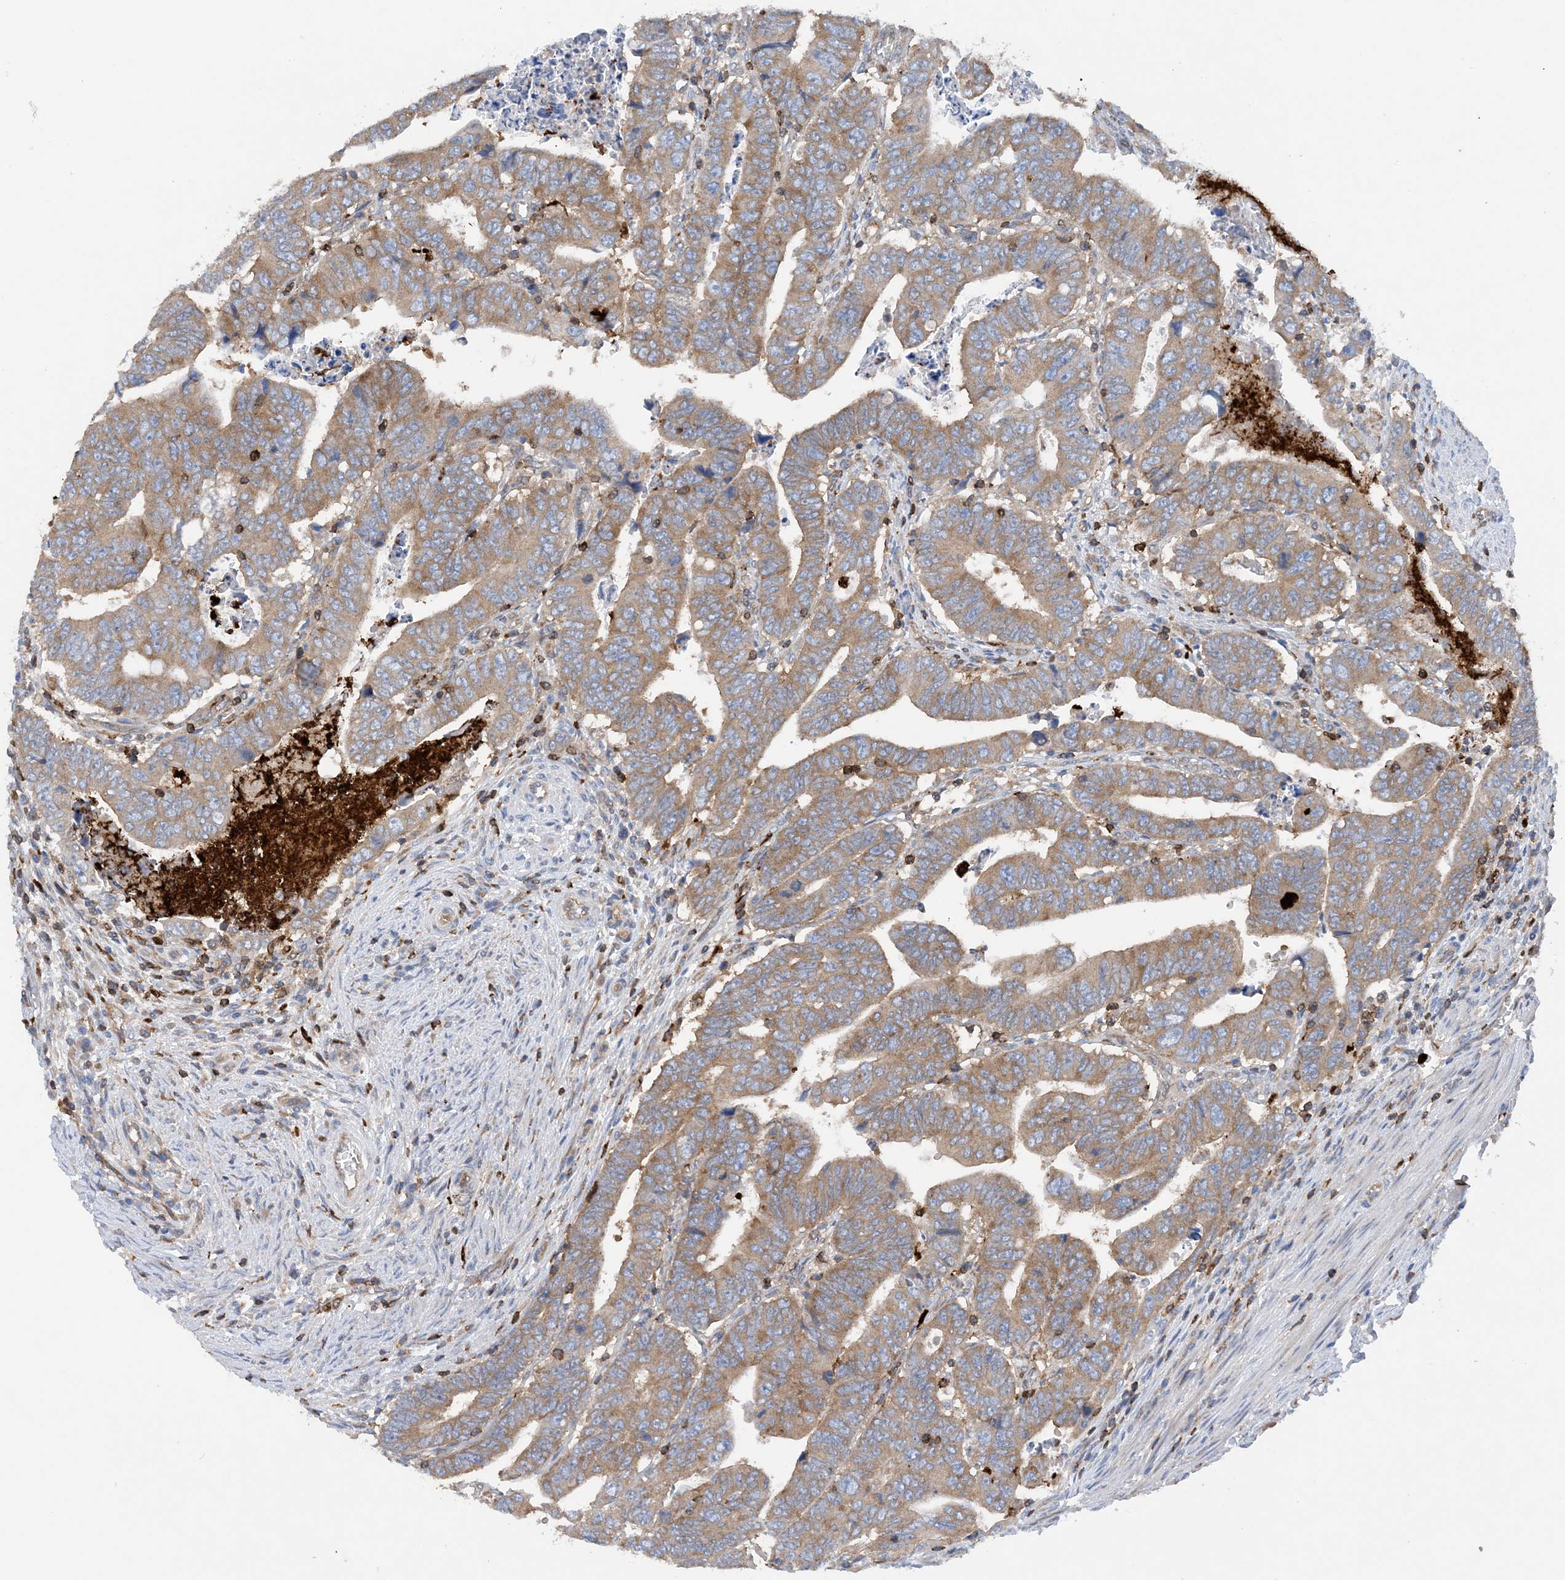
{"staining": {"intensity": "moderate", "quantity": ">75%", "location": "cytoplasmic/membranous"}, "tissue": "colorectal cancer", "cell_type": "Tumor cells", "image_type": "cancer", "snomed": [{"axis": "morphology", "description": "Normal tissue, NOS"}, {"axis": "morphology", "description": "Adenocarcinoma, NOS"}, {"axis": "topography", "description": "Rectum"}], "caption": "Protein staining exhibits moderate cytoplasmic/membranous staining in approximately >75% of tumor cells in colorectal cancer.", "gene": "PHACTR2", "patient": {"sex": "female", "age": 65}}